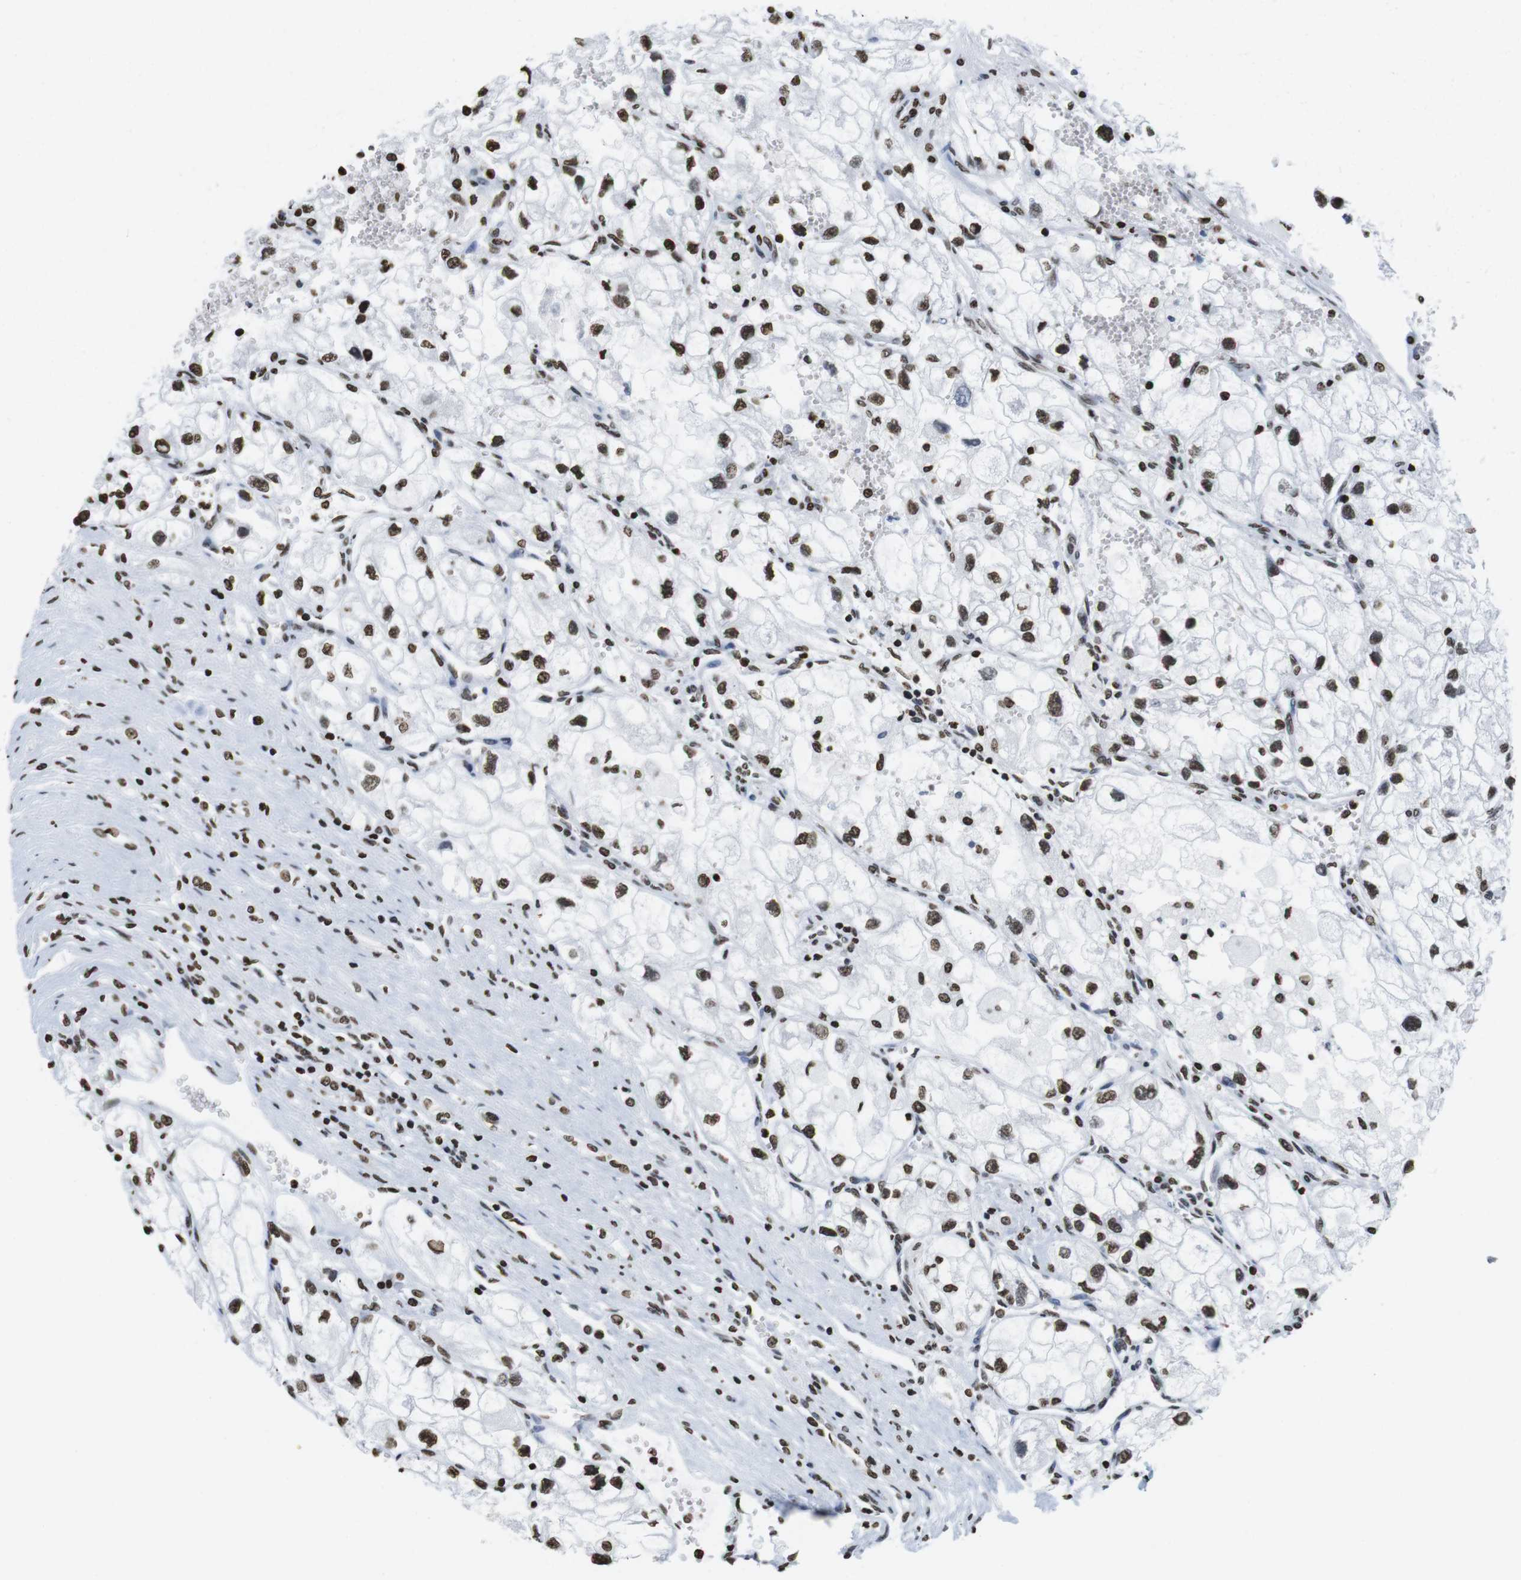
{"staining": {"intensity": "strong", "quantity": ">75%", "location": "nuclear"}, "tissue": "renal cancer", "cell_type": "Tumor cells", "image_type": "cancer", "snomed": [{"axis": "morphology", "description": "Adenocarcinoma, NOS"}, {"axis": "topography", "description": "Kidney"}], "caption": "A brown stain shows strong nuclear staining of a protein in human renal cancer (adenocarcinoma) tumor cells.", "gene": "BSX", "patient": {"sex": "female", "age": 70}}